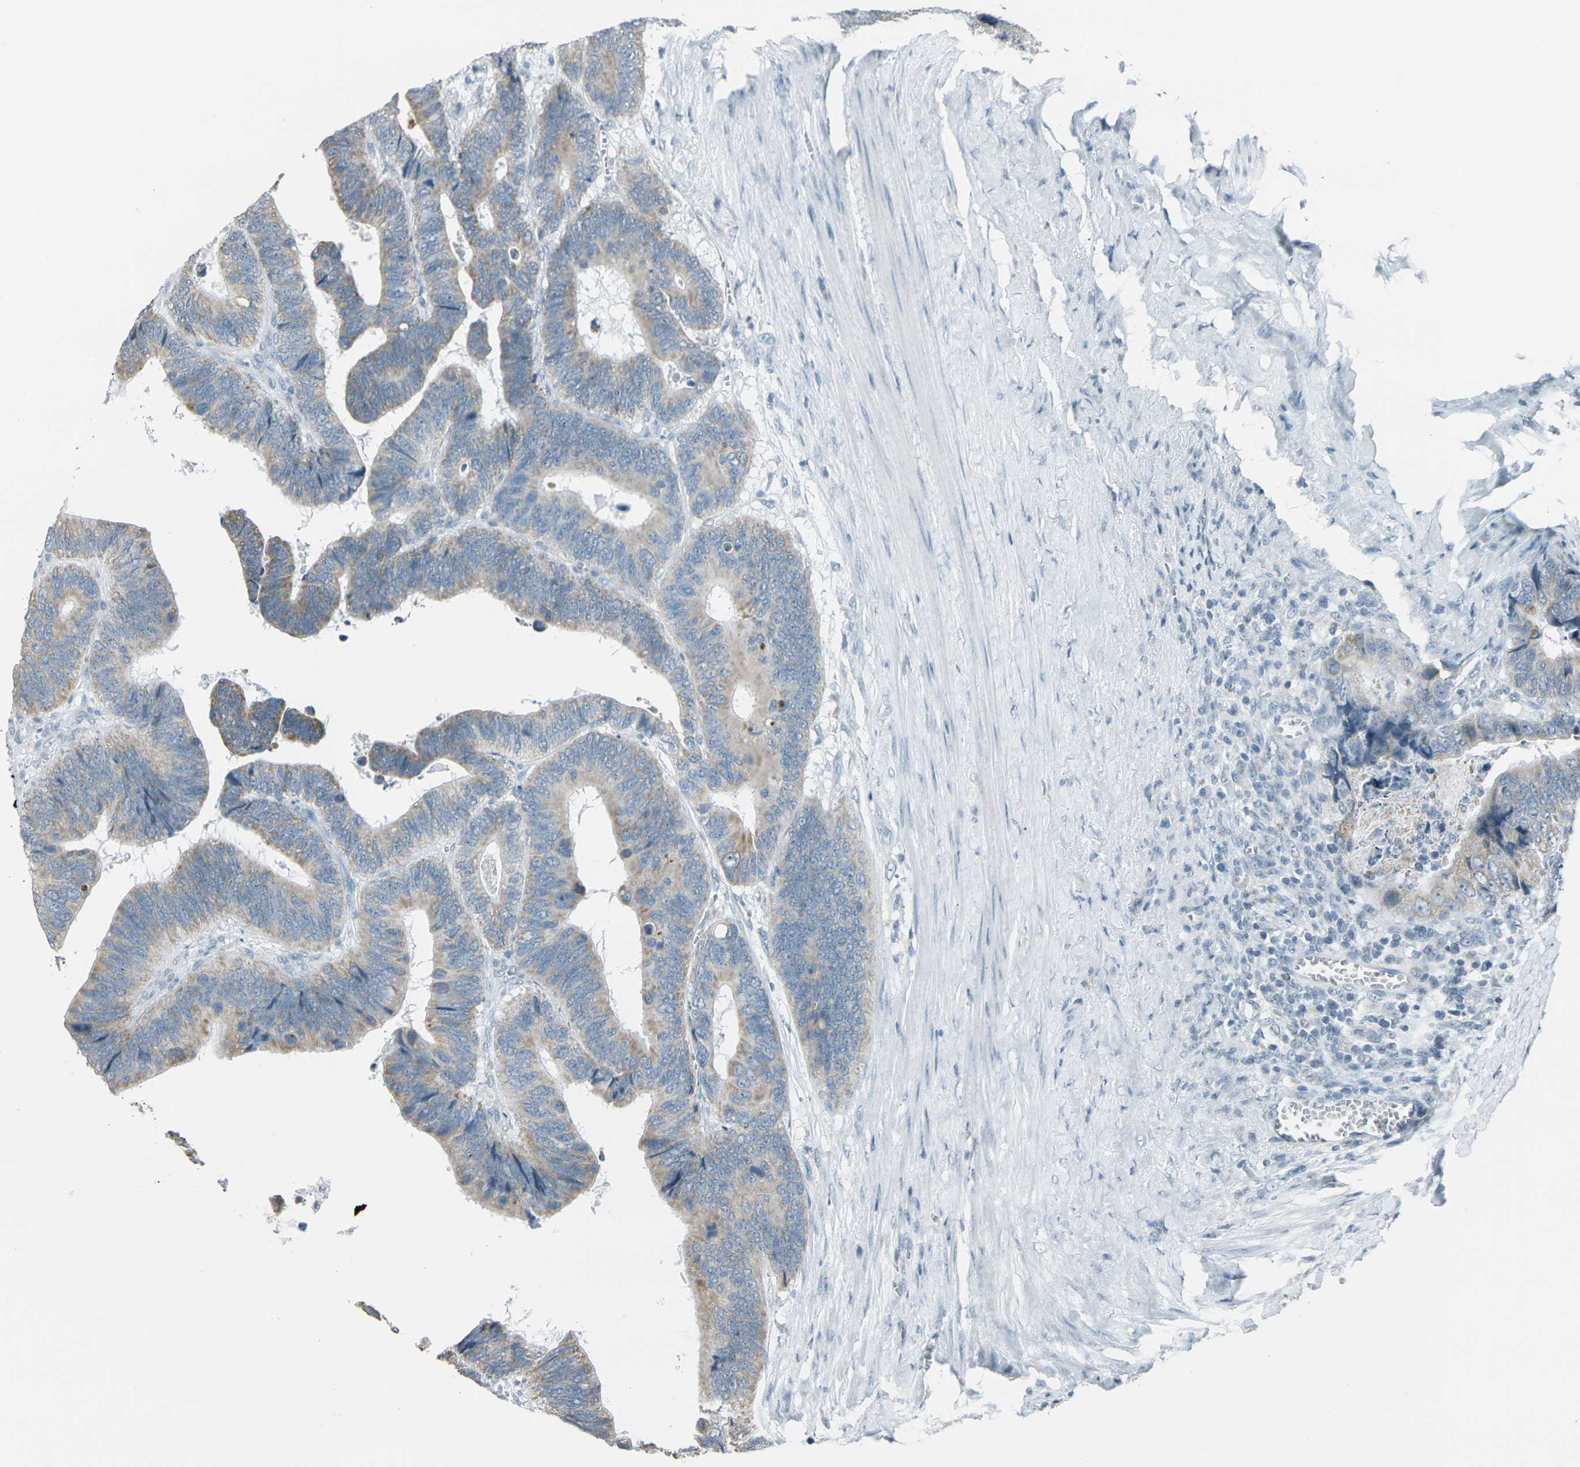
{"staining": {"intensity": "weak", "quantity": ">75%", "location": "cytoplasmic/membranous"}, "tissue": "colorectal cancer", "cell_type": "Tumor cells", "image_type": "cancer", "snomed": [{"axis": "morphology", "description": "Adenocarcinoma, NOS"}, {"axis": "topography", "description": "Colon"}], "caption": "This is an image of IHC staining of colorectal cancer, which shows weak positivity in the cytoplasmic/membranous of tumor cells.", "gene": "H2BC1", "patient": {"sex": "male", "age": 72}}